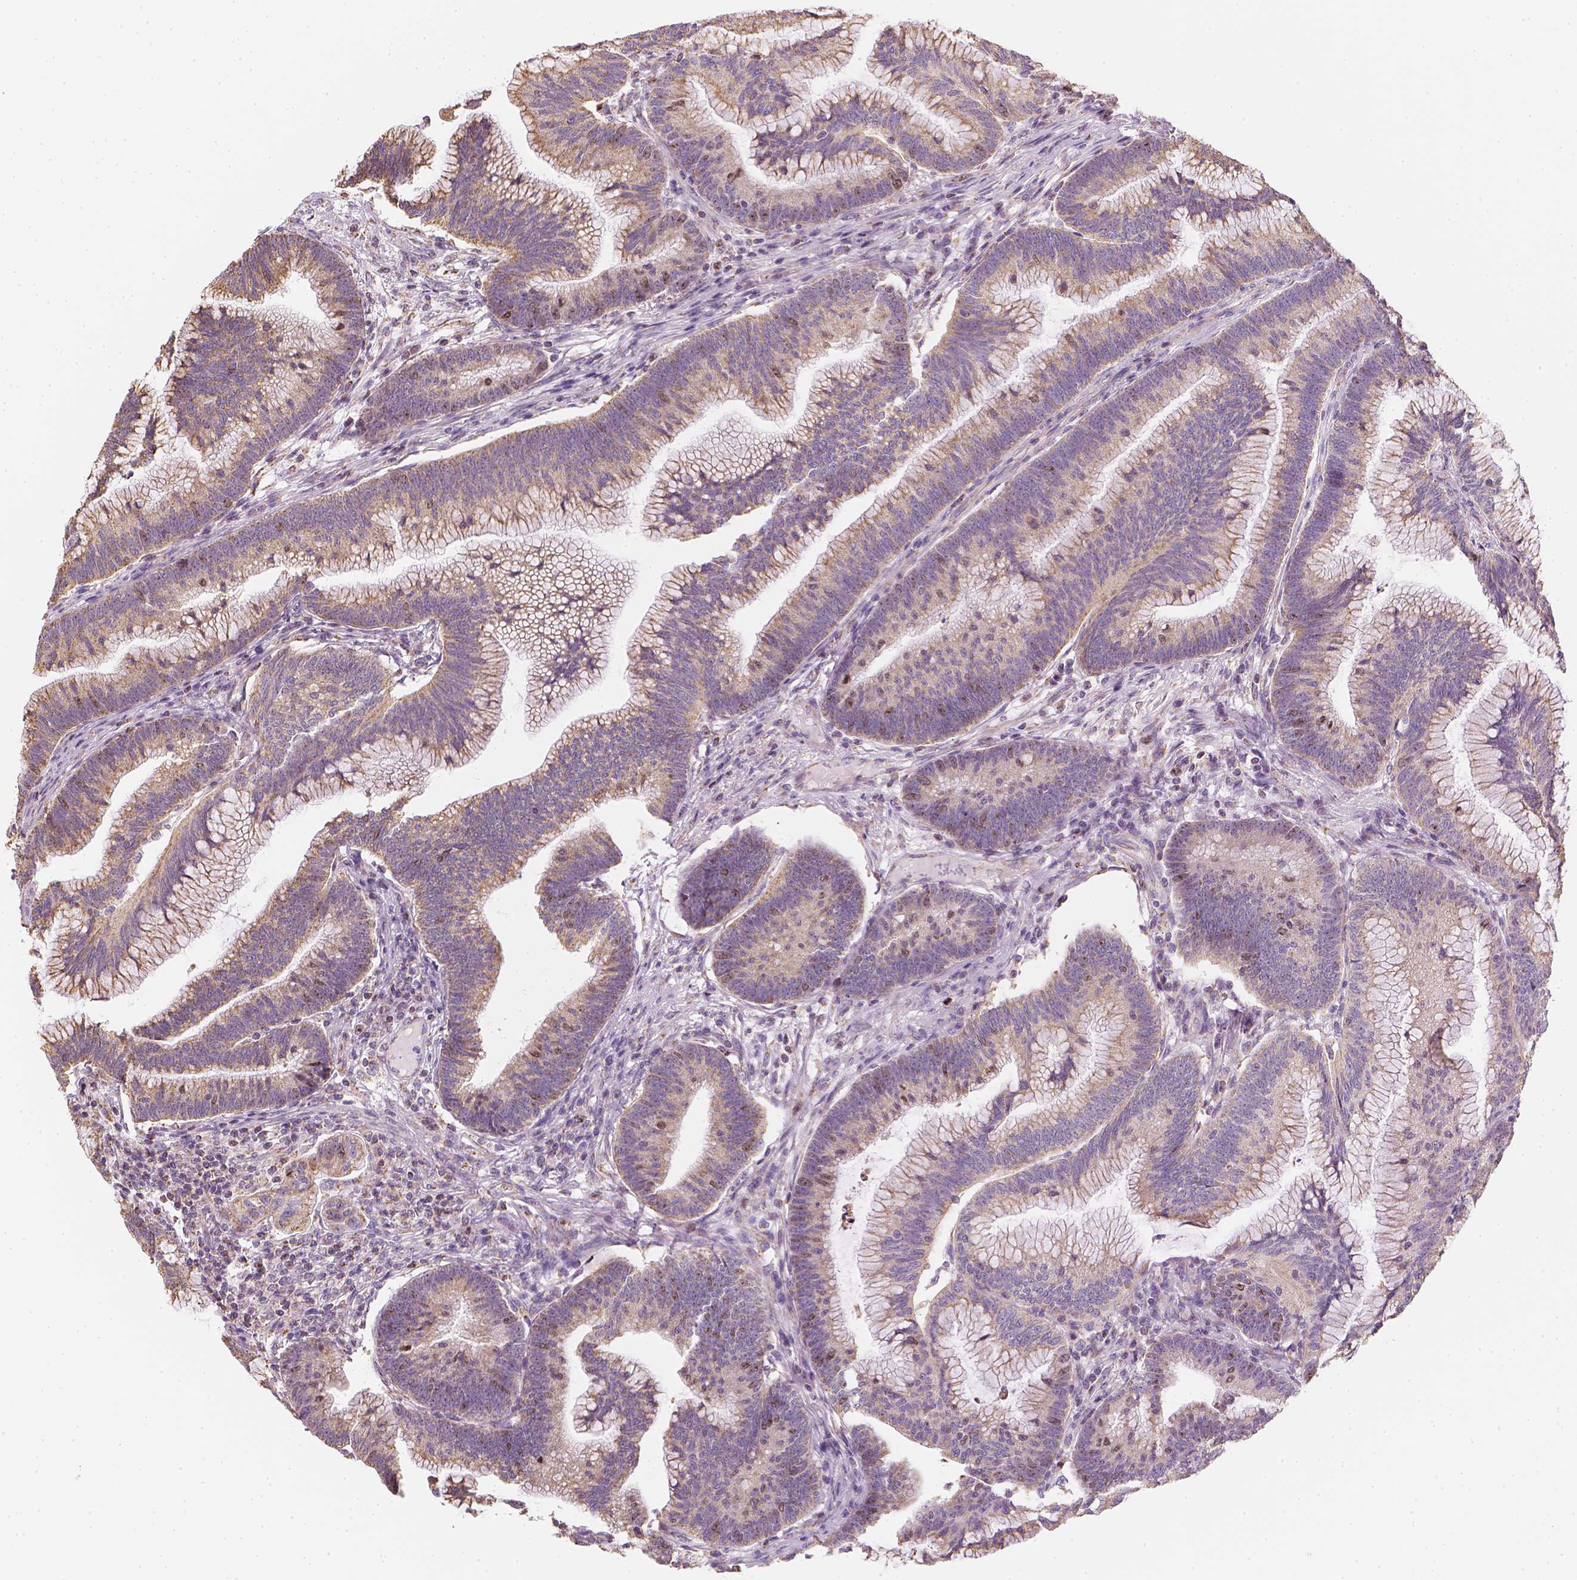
{"staining": {"intensity": "moderate", "quantity": "25%-75%", "location": "cytoplasmic/membranous,nuclear"}, "tissue": "colorectal cancer", "cell_type": "Tumor cells", "image_type": "cancer", "snomed": [{"axis": "morphology", "description": "Adenocarcinoma, NOS"}, {"axis": "topography", "description": "Colon"}], "caption": "A brown stain highlights moderate cytoplasmic/membranous and nuclear expression of a protein in human adenocarcinoma (colorectal) tumor cells. (DAB = brown stain, brightfield microscopy at high magnification).", "gene": "LCA5", "patient": {"sex": "female", "age": 78}}